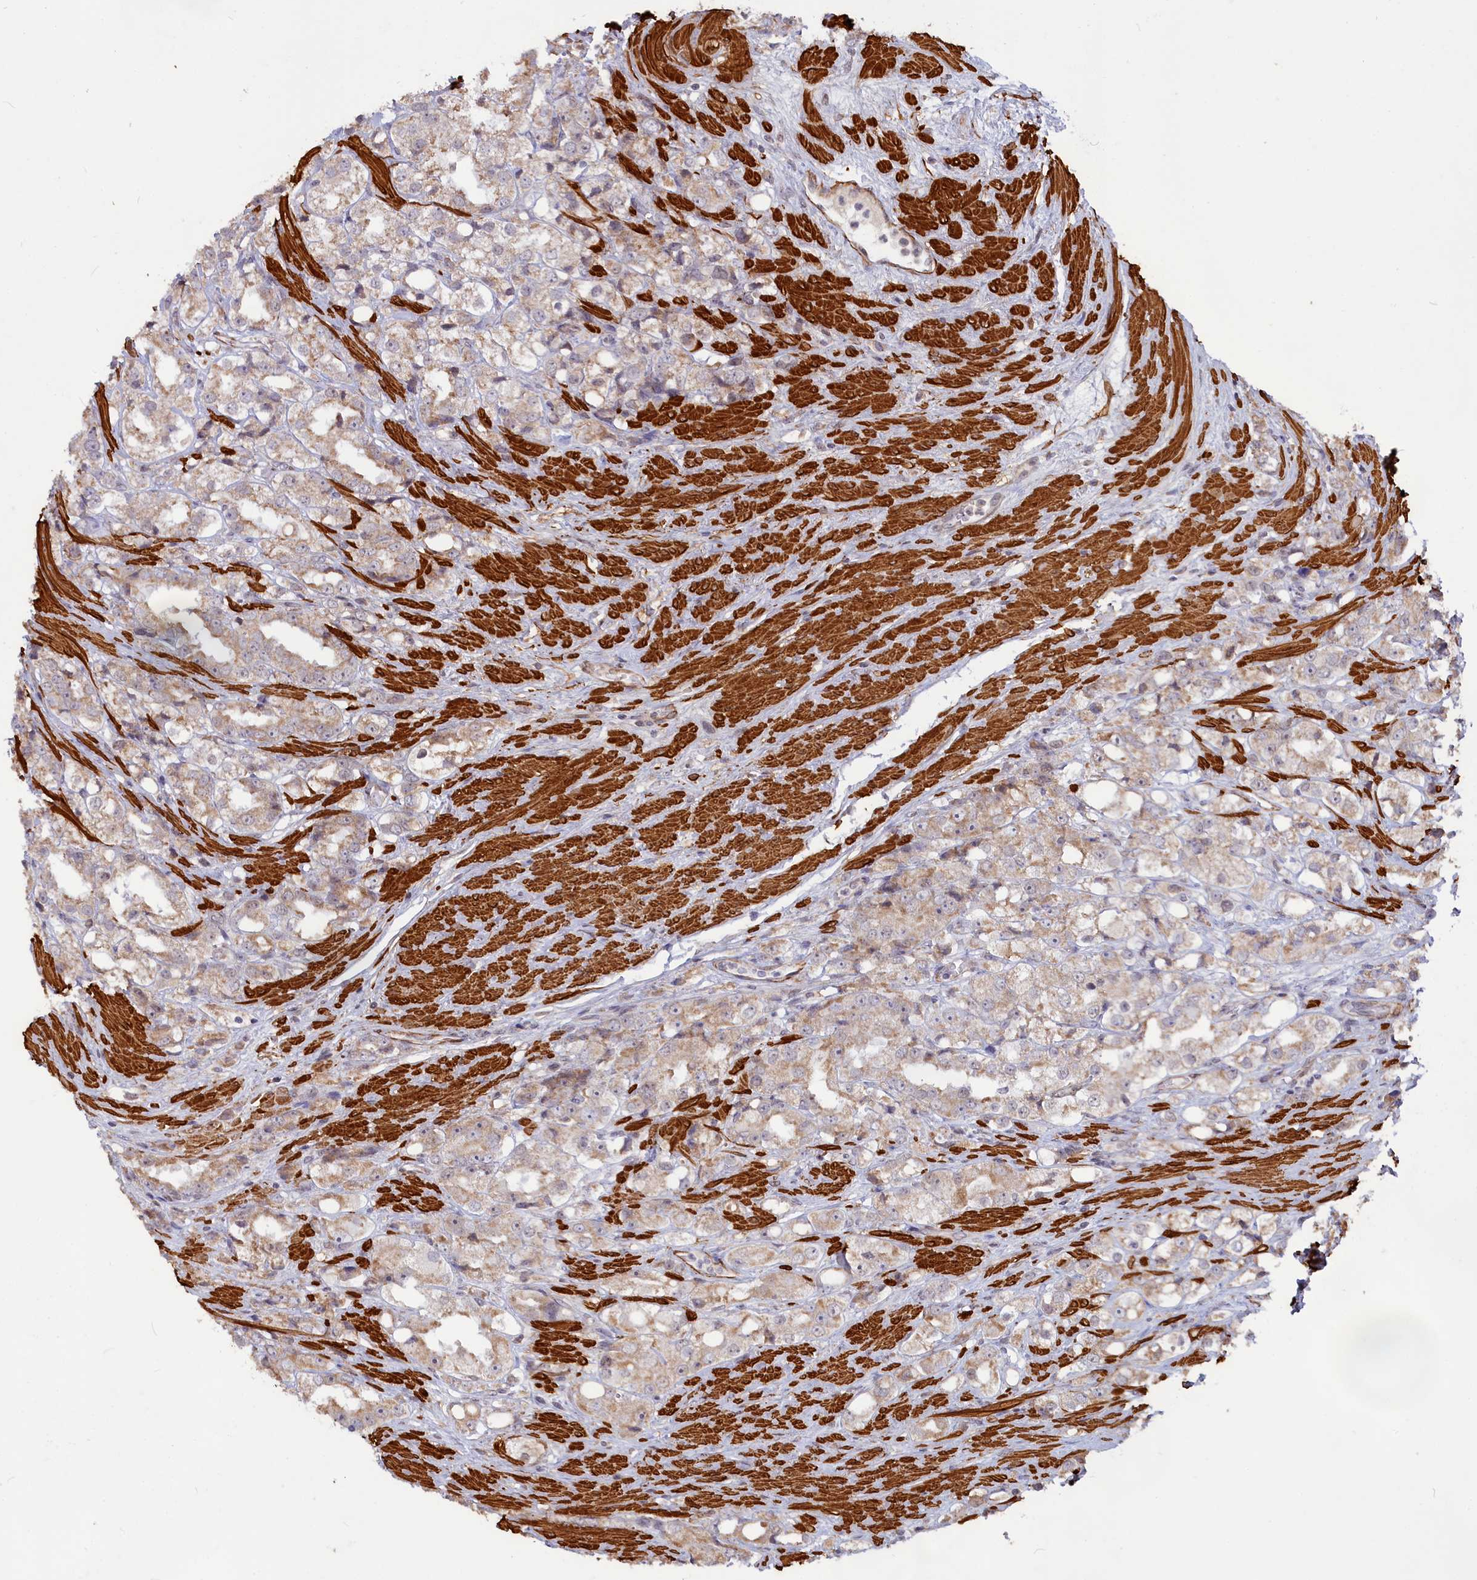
{"staining": {"intensity": "weak", "quantity": "<25%", "location": "cytoplasmic/membranous"}, "tissue": "prostate cancer", "cell_type": "Tumor cells", "image_type": "cancer", "snomed": [{"axis": "morphology", "description": "Adenocarcinoma, NOS"}, {"axis": "topography", "description": "Prostate"}], "caption": "Tumor cells show no significant expression in prostate cancer.", "gene": "CCDC154", "patient": {"sex": "male", "age": 79}}